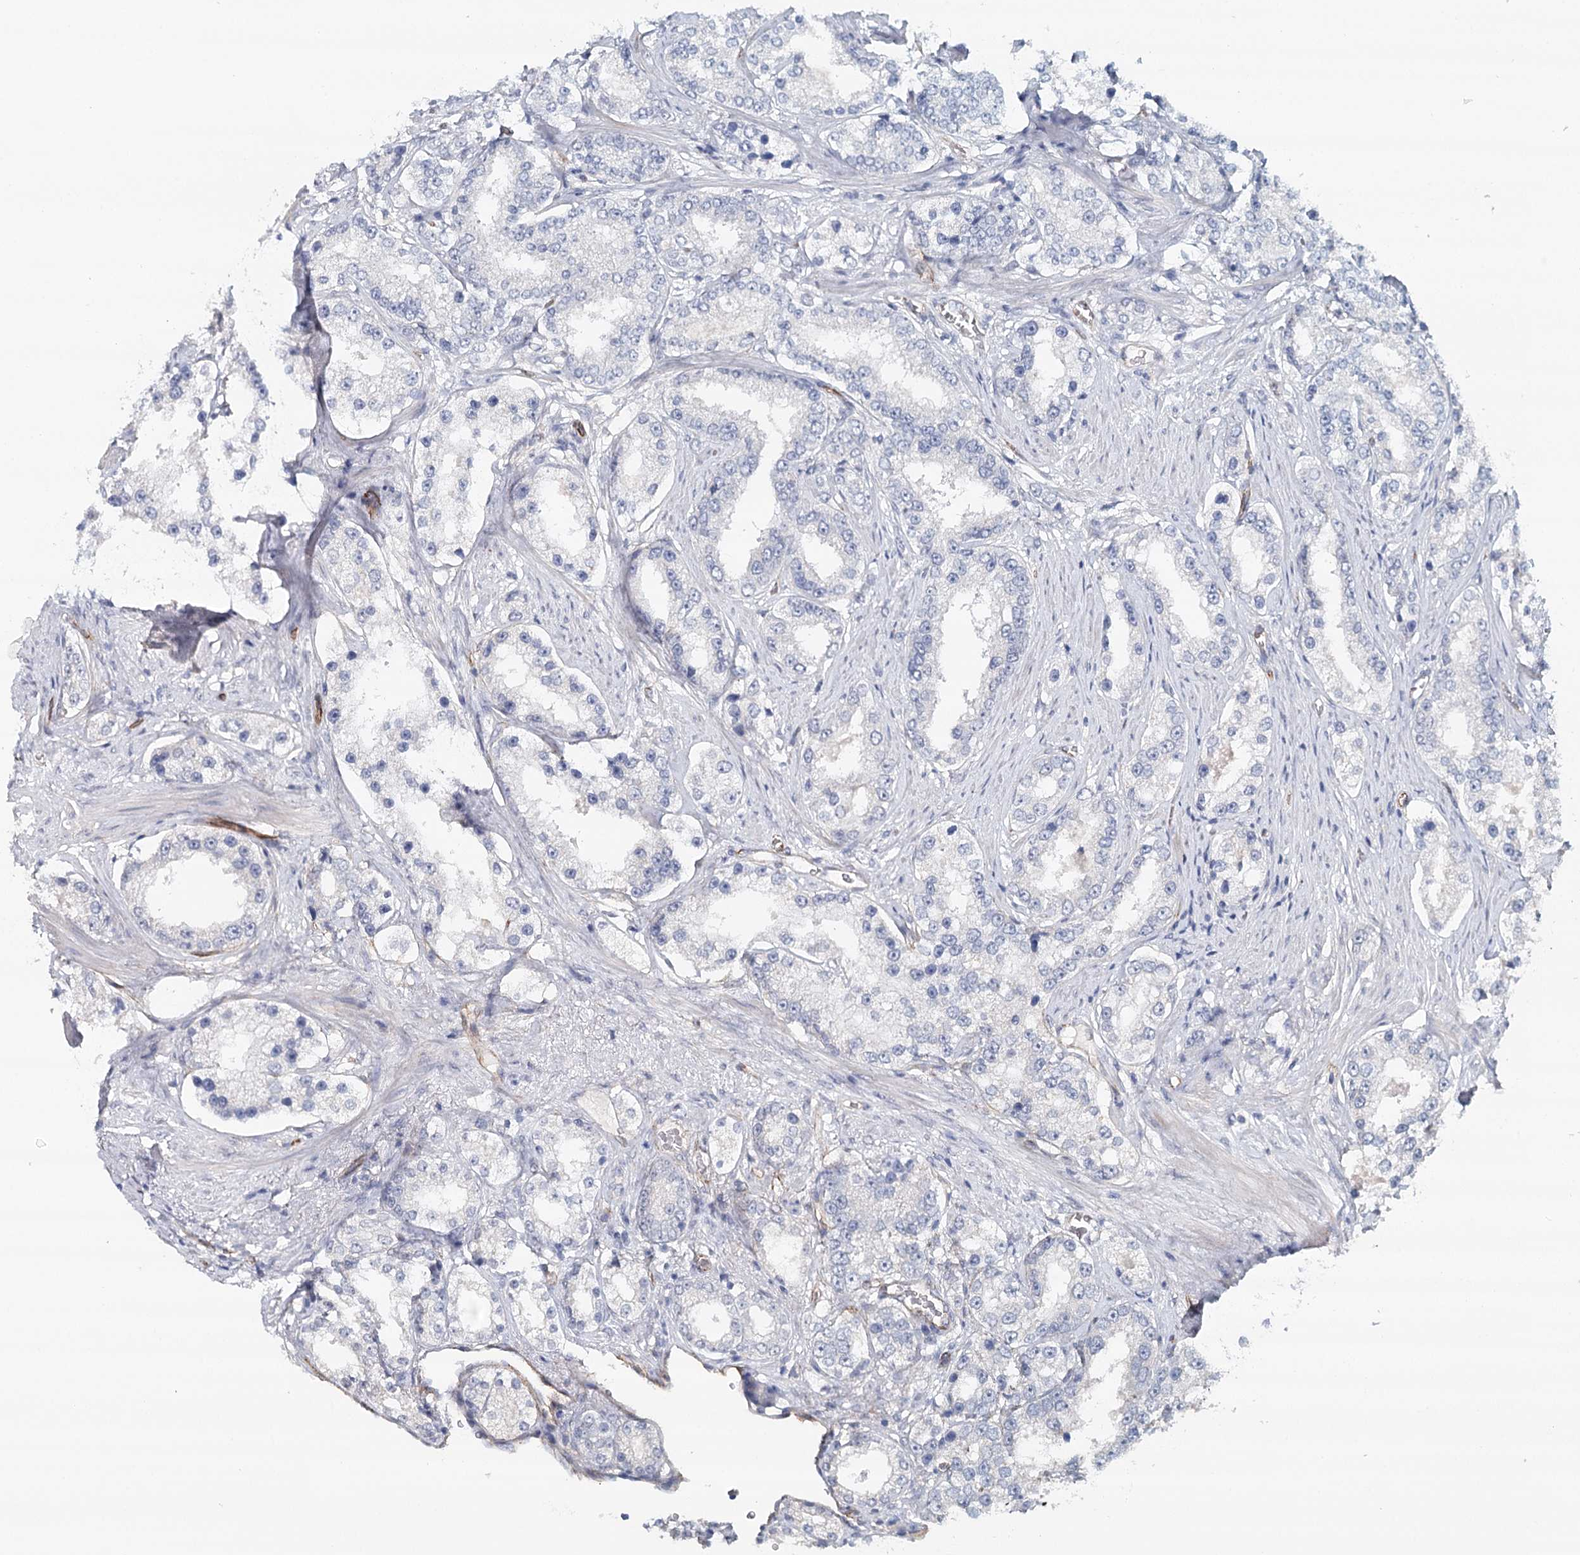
{"staining": {"intensity": "negative", "quantity": "none", "location": "none"}, "tissue": "prostate cancer", "cell_type": "Tumor cells", "image_type": "cancer", "snomed": [{"axis": "morphology", "description": "Normal tissue, NOS"}, {"axis": "morphology", "description": "Adenocarcinoma, High grade"}, {"axis": "topography", "description": "Prostate"}], "caption": "The photomicrograph demonstrates no staining of tumor cells in prostate adenocarcinoma (high-grade). (DAB IHC visualized using brightfield microscopy, high magnification).", "gene": "SYNPO", "patient": {"sex": "male", "age": 83}}